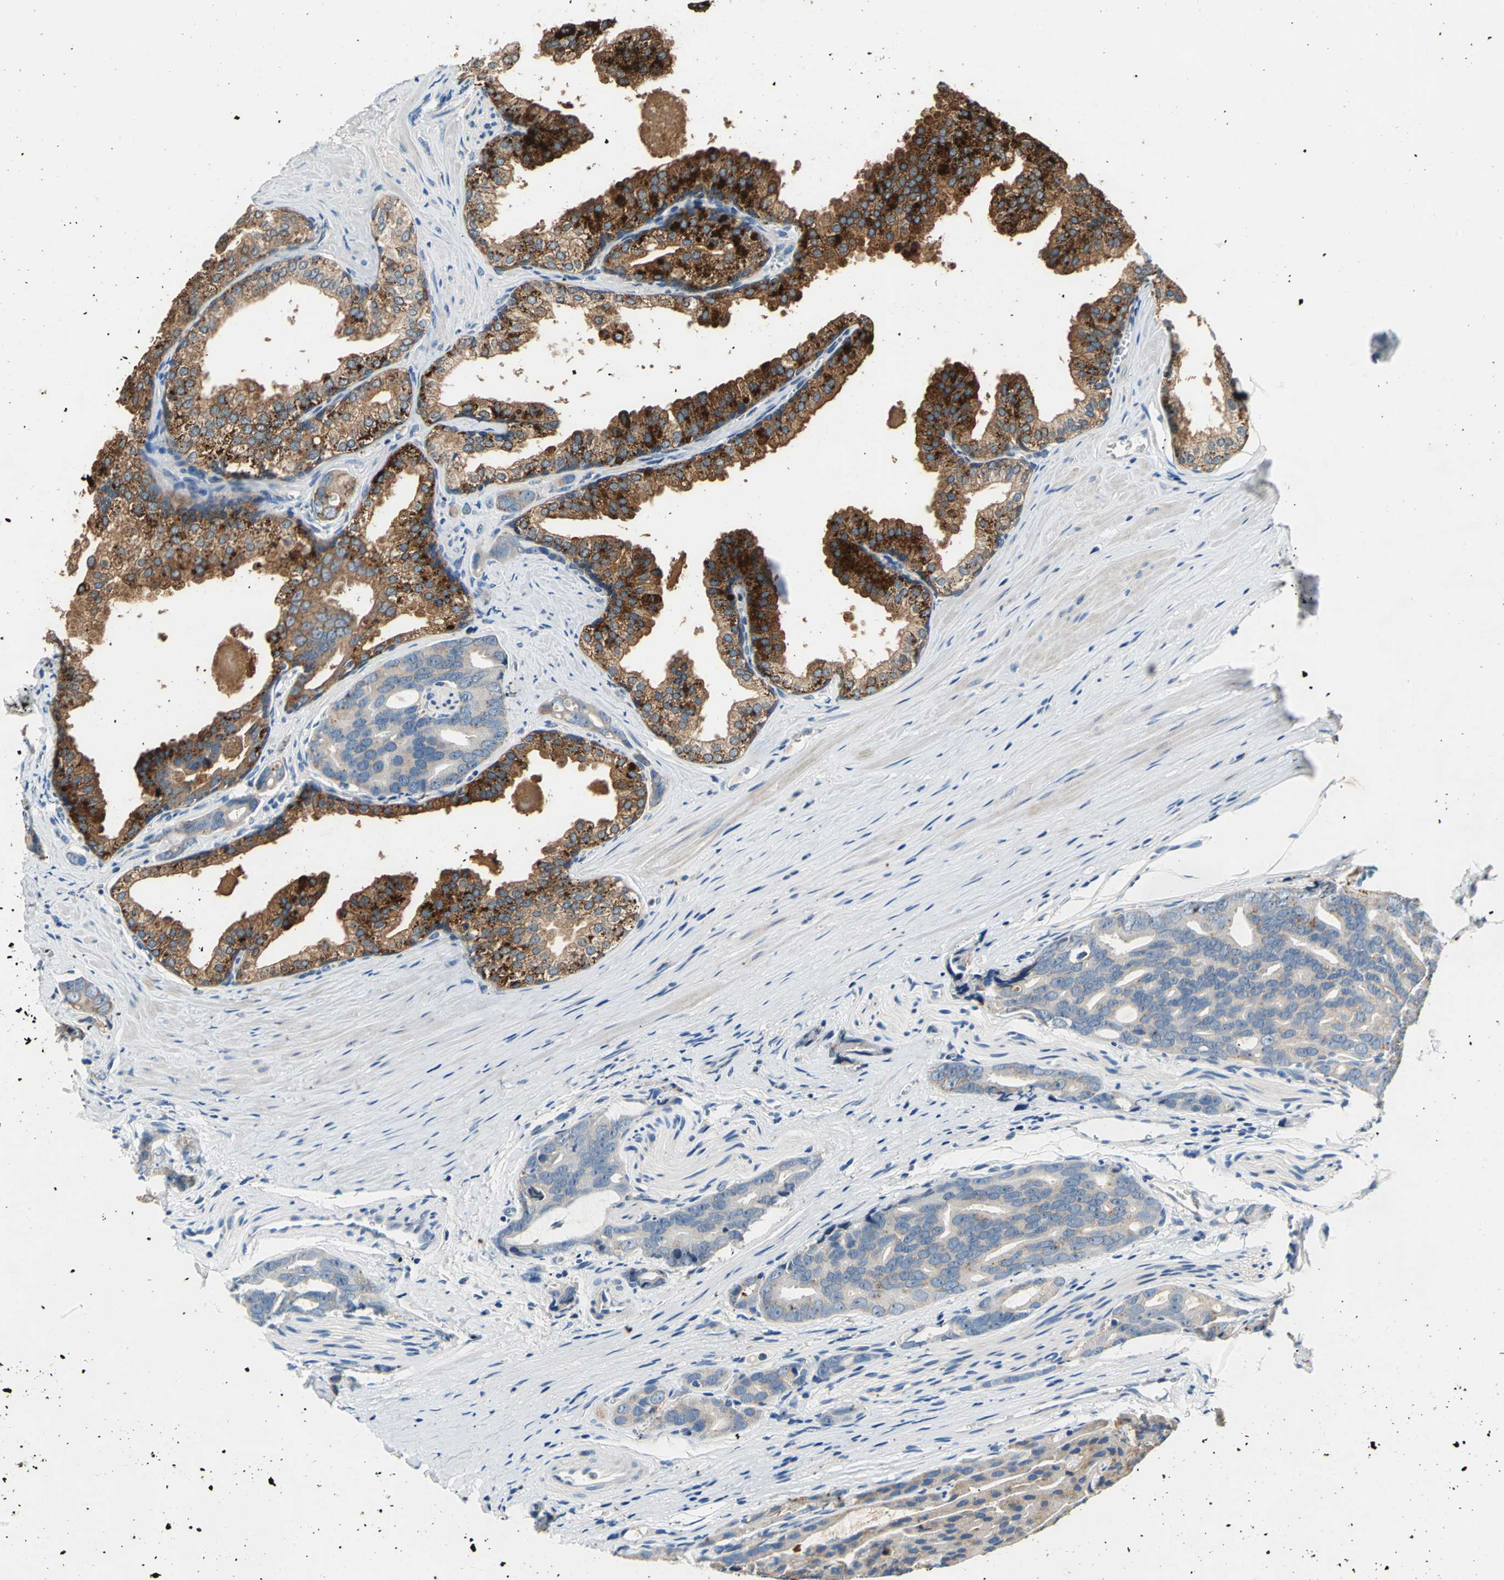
{"staining": {"intensity": "weak", "quantity": ">75%", "location": "cytoplasmic/membranous"}, "tissue": "prostate cancer", "cell_type": "Tumor cells", "image_type": "cancer", "snomed": [{"axis": "morphology", "description": "Adenocarcinoma, Medium grade"}, {"axis": "topography", "description": "Prostate"}], "caption": "Weak cytoplasmic/membranous protein positivity is identified in about >75% of tumor cells in prostate cancer (adenocarcinoma (medium-grade)).", "gene": "RASD2", "patient": {"sex": "male", "age": 53}}